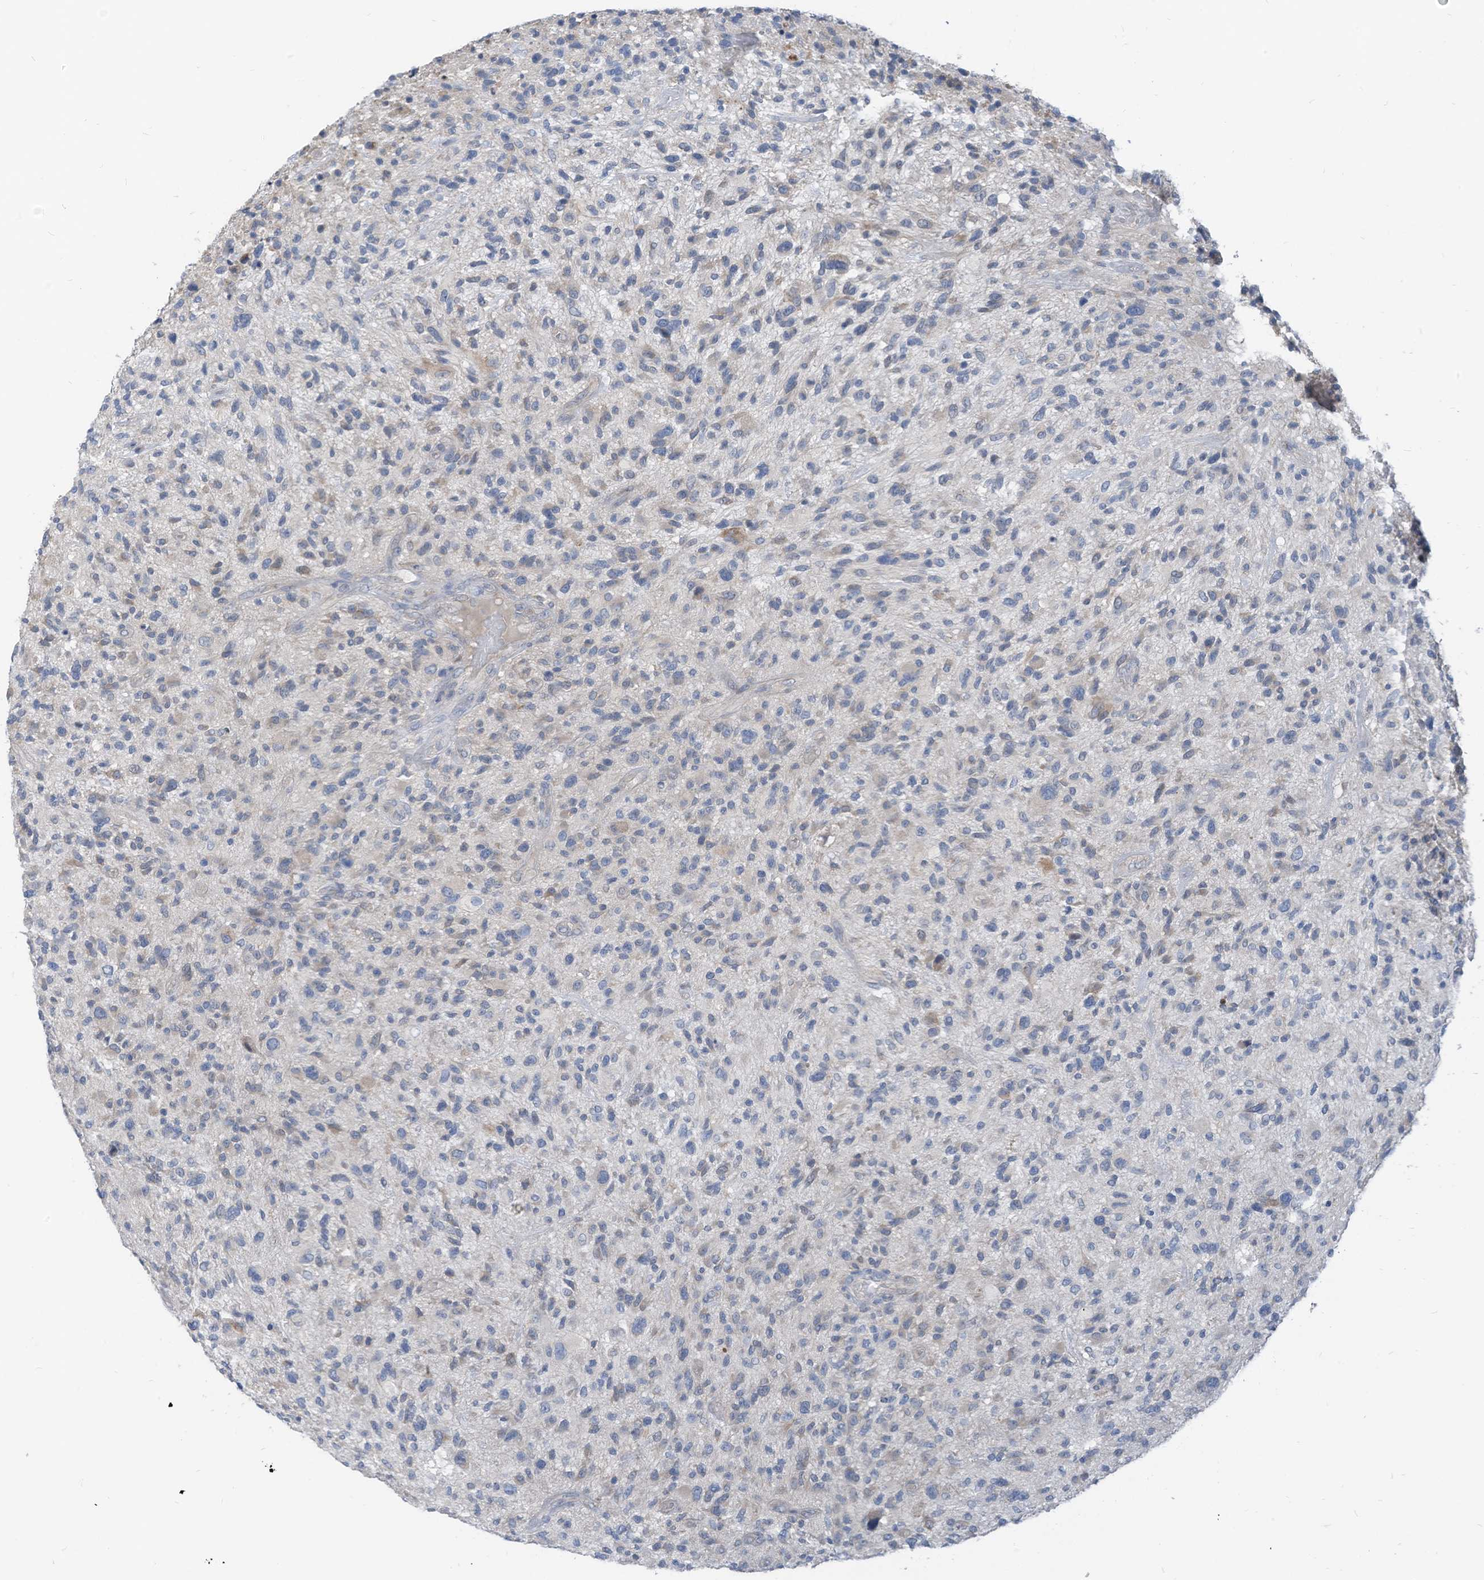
{"staining": {"intensity": "negative", "quantity": "none", "location": "none"}, "tissue": "glioma", "cell_type": "Tumor cells", "image_type": "cancer", "snomed": [{"axis": "morphology", "description": "Glioma, malignant, High grade"}, {"axis": "topography", "description": "Brain"}], "caption": "Tumor cells show no significant positivity in malignant high-grade glioma.", "gene": "LDAH", "patient": {"sex": "male", "age": 47}}